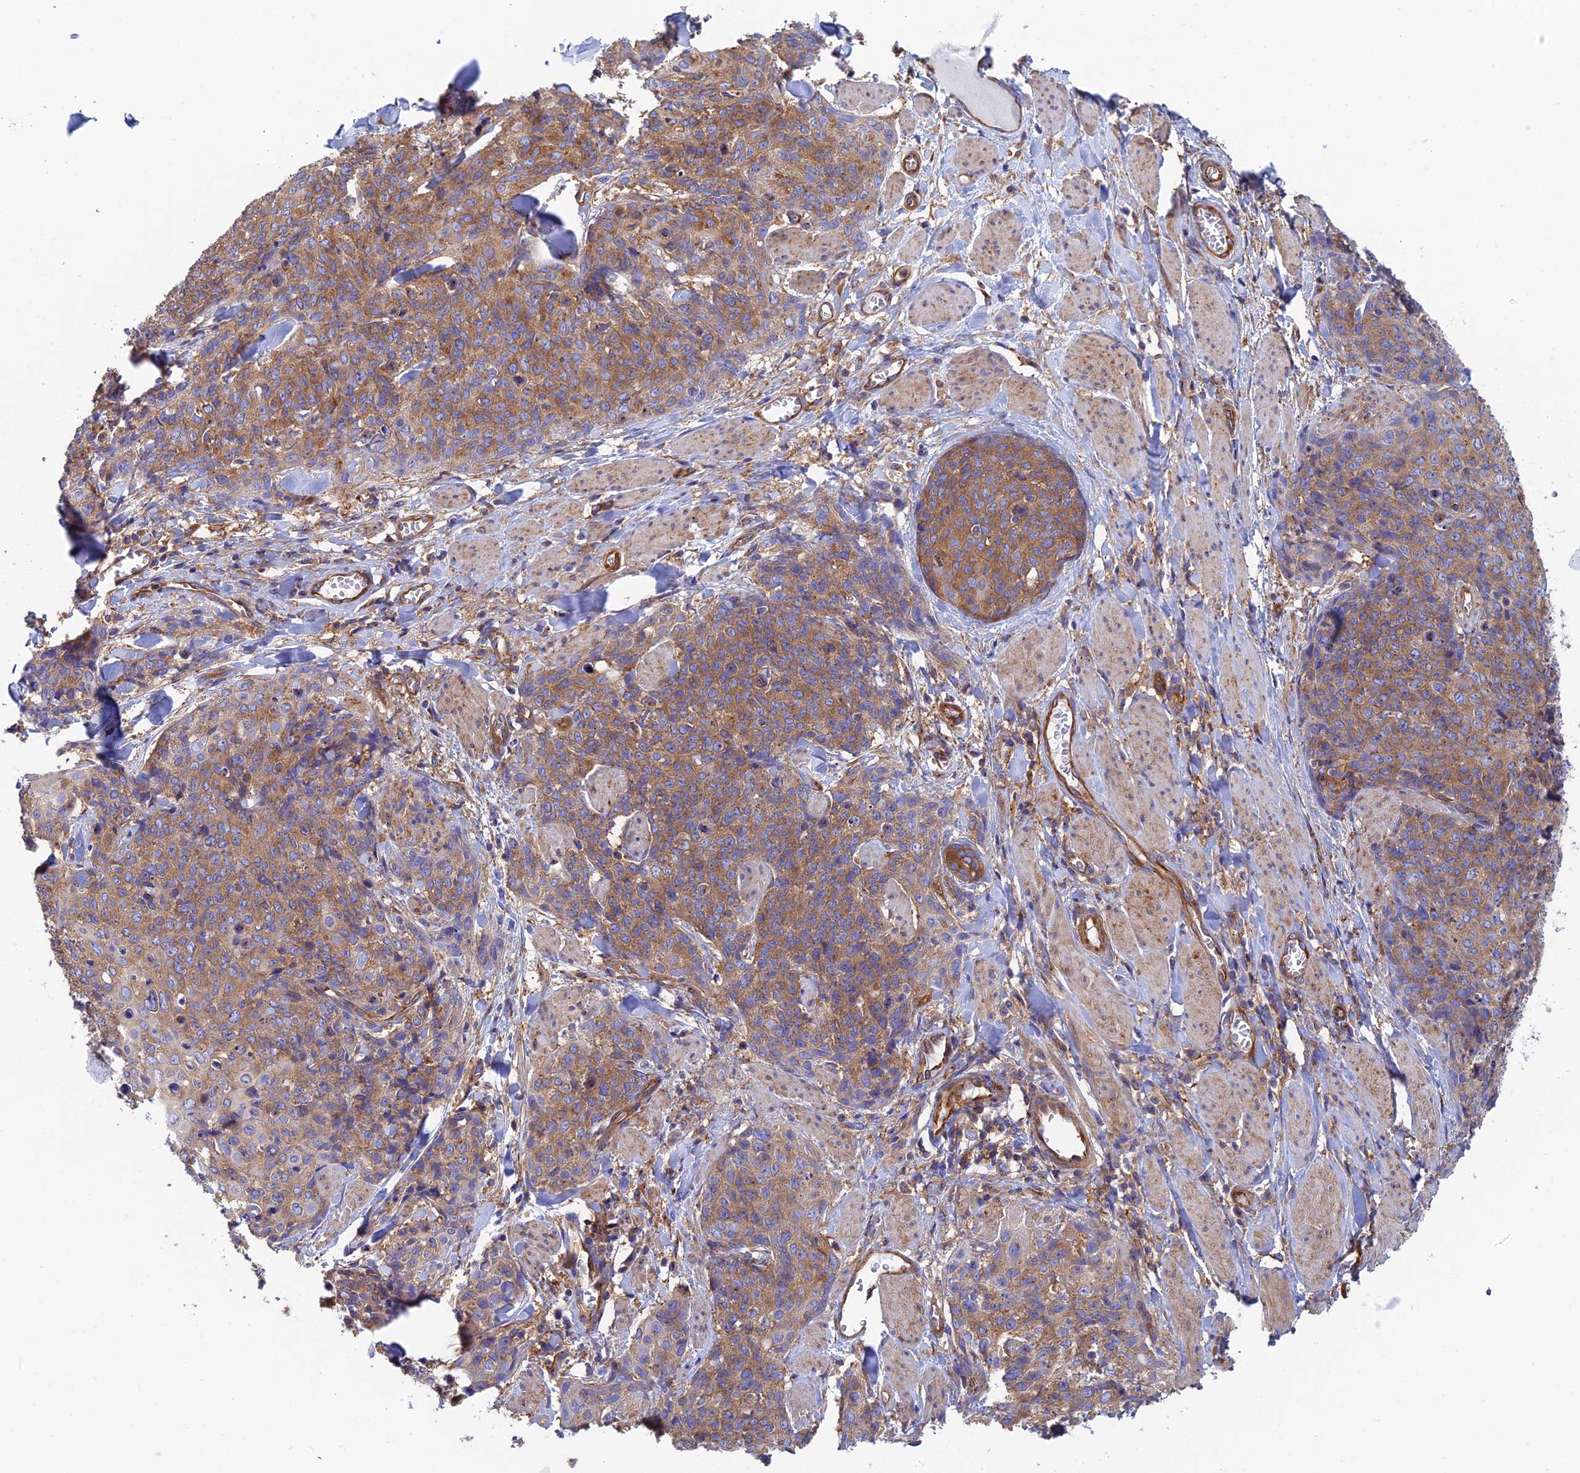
{"staining": {"intensity": "moderate", "quantity": ">75%", "location": "cytoplasmic/membranous"}, "tissue": "skin cancer", "cell_type": "Tumor cells", "image_type": "cancer", "snomed": [{"axis": "morphology", "description": "Squamous cell carcinoma, NOS"}, {"axis": "topography", "description": "Skin"}, {"axis": "topography", "description": "Vulva"}], "caption": "Immunohistochemical staining of skin squamous cell carcinoma shows medium levels of moderate cytoplasmic/membranous staining in approximately >75% of tumor cells.", "gene": "DCTN2", "patient": {"sex": "female", "age": 85}}